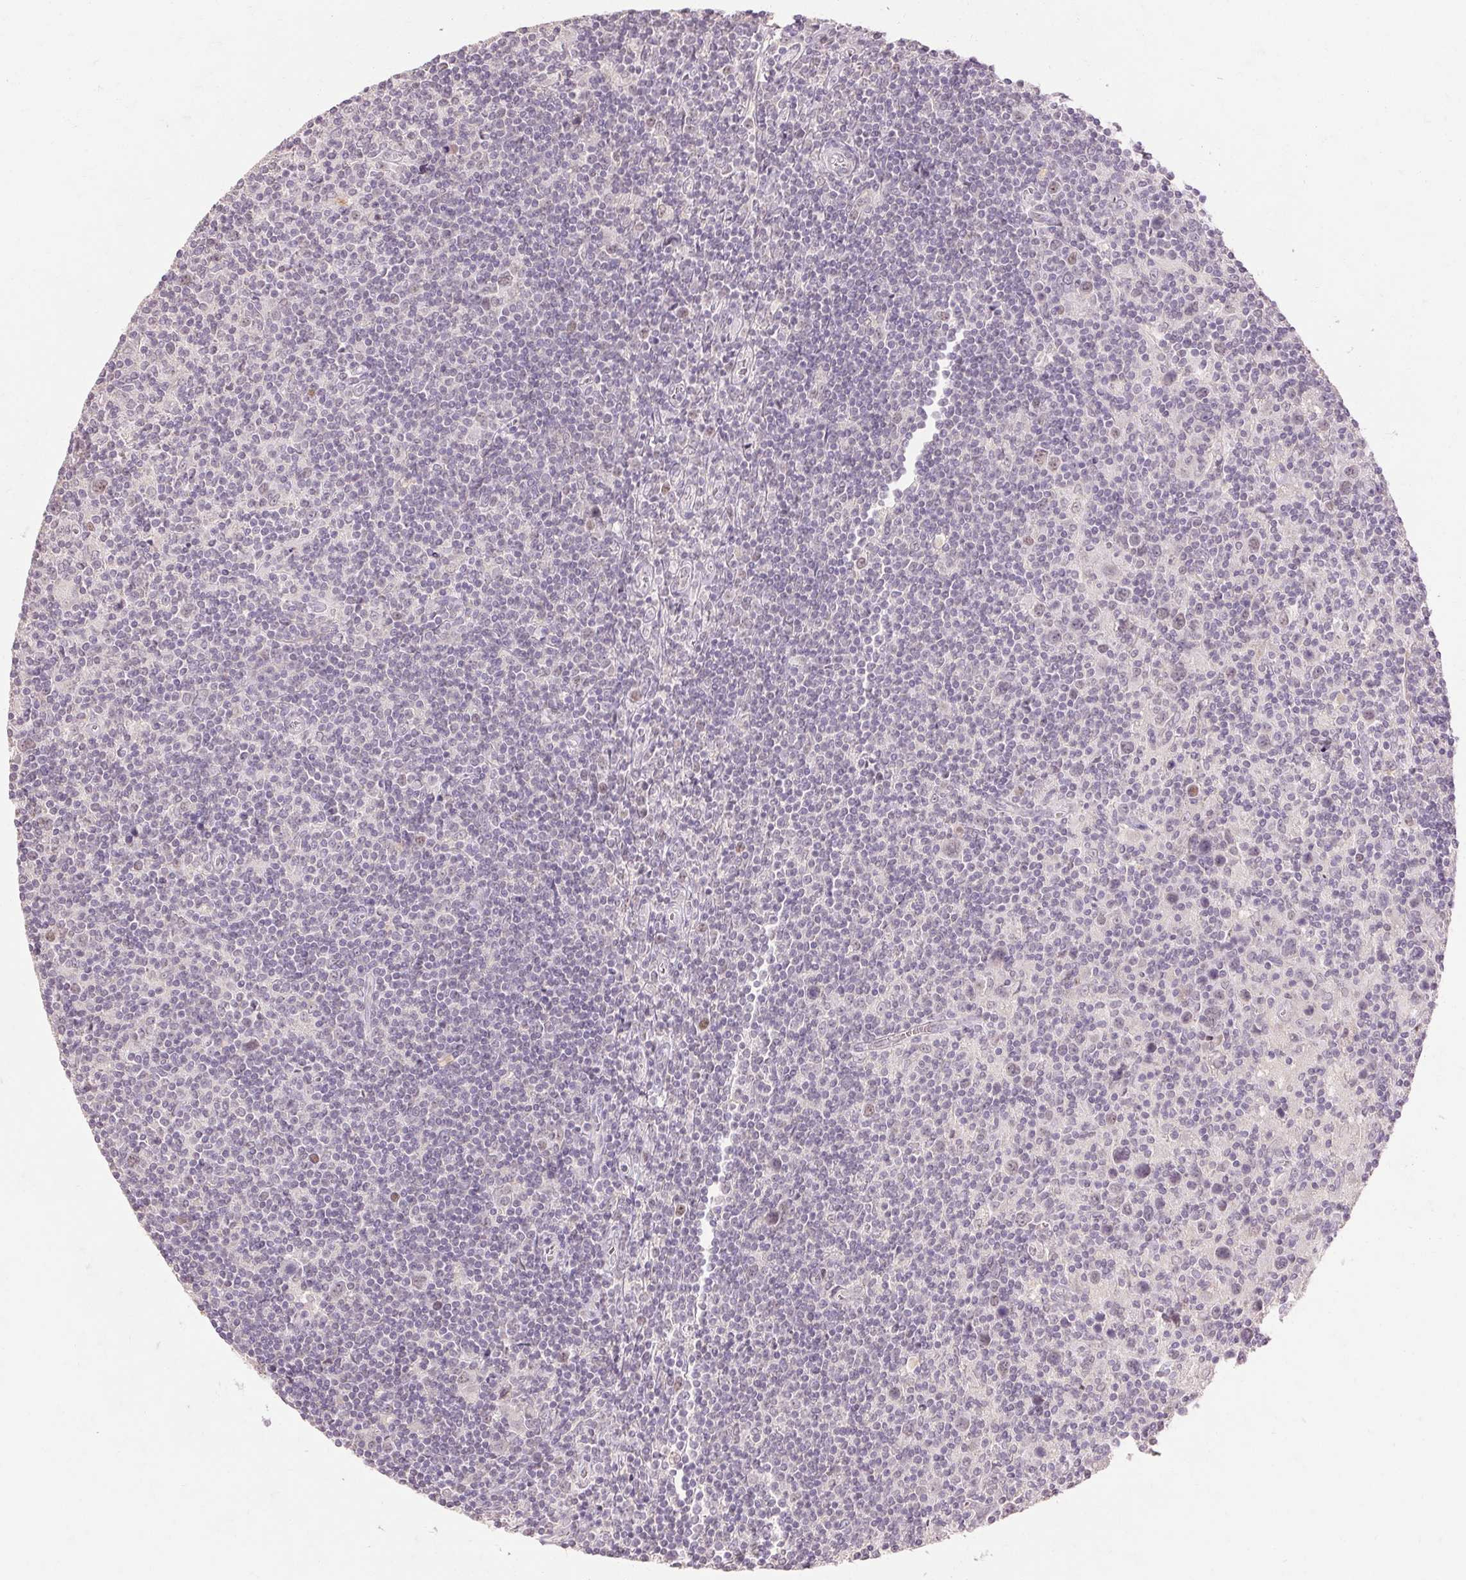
{"staining": {"intensity": "negative", "quantity": "none", "location": "none"}, "tissue": "lymphoma", "cell_type": "Tumor cells", "image_type": "cancer", "snomed": [{"axis": "morphology", "description": "Hodgkin's disease, NOS"}, {"axis": "topography", "description": "Lymph node"}], "caption": "This histopathology image is of Hodgkin's disease stained with IHC to label a protein in brown with the nuclei are counter-stained blue. There is no staining in tumor cells.", "gene": "SKP2", "patient": {"sex": "male", "age": 40}}